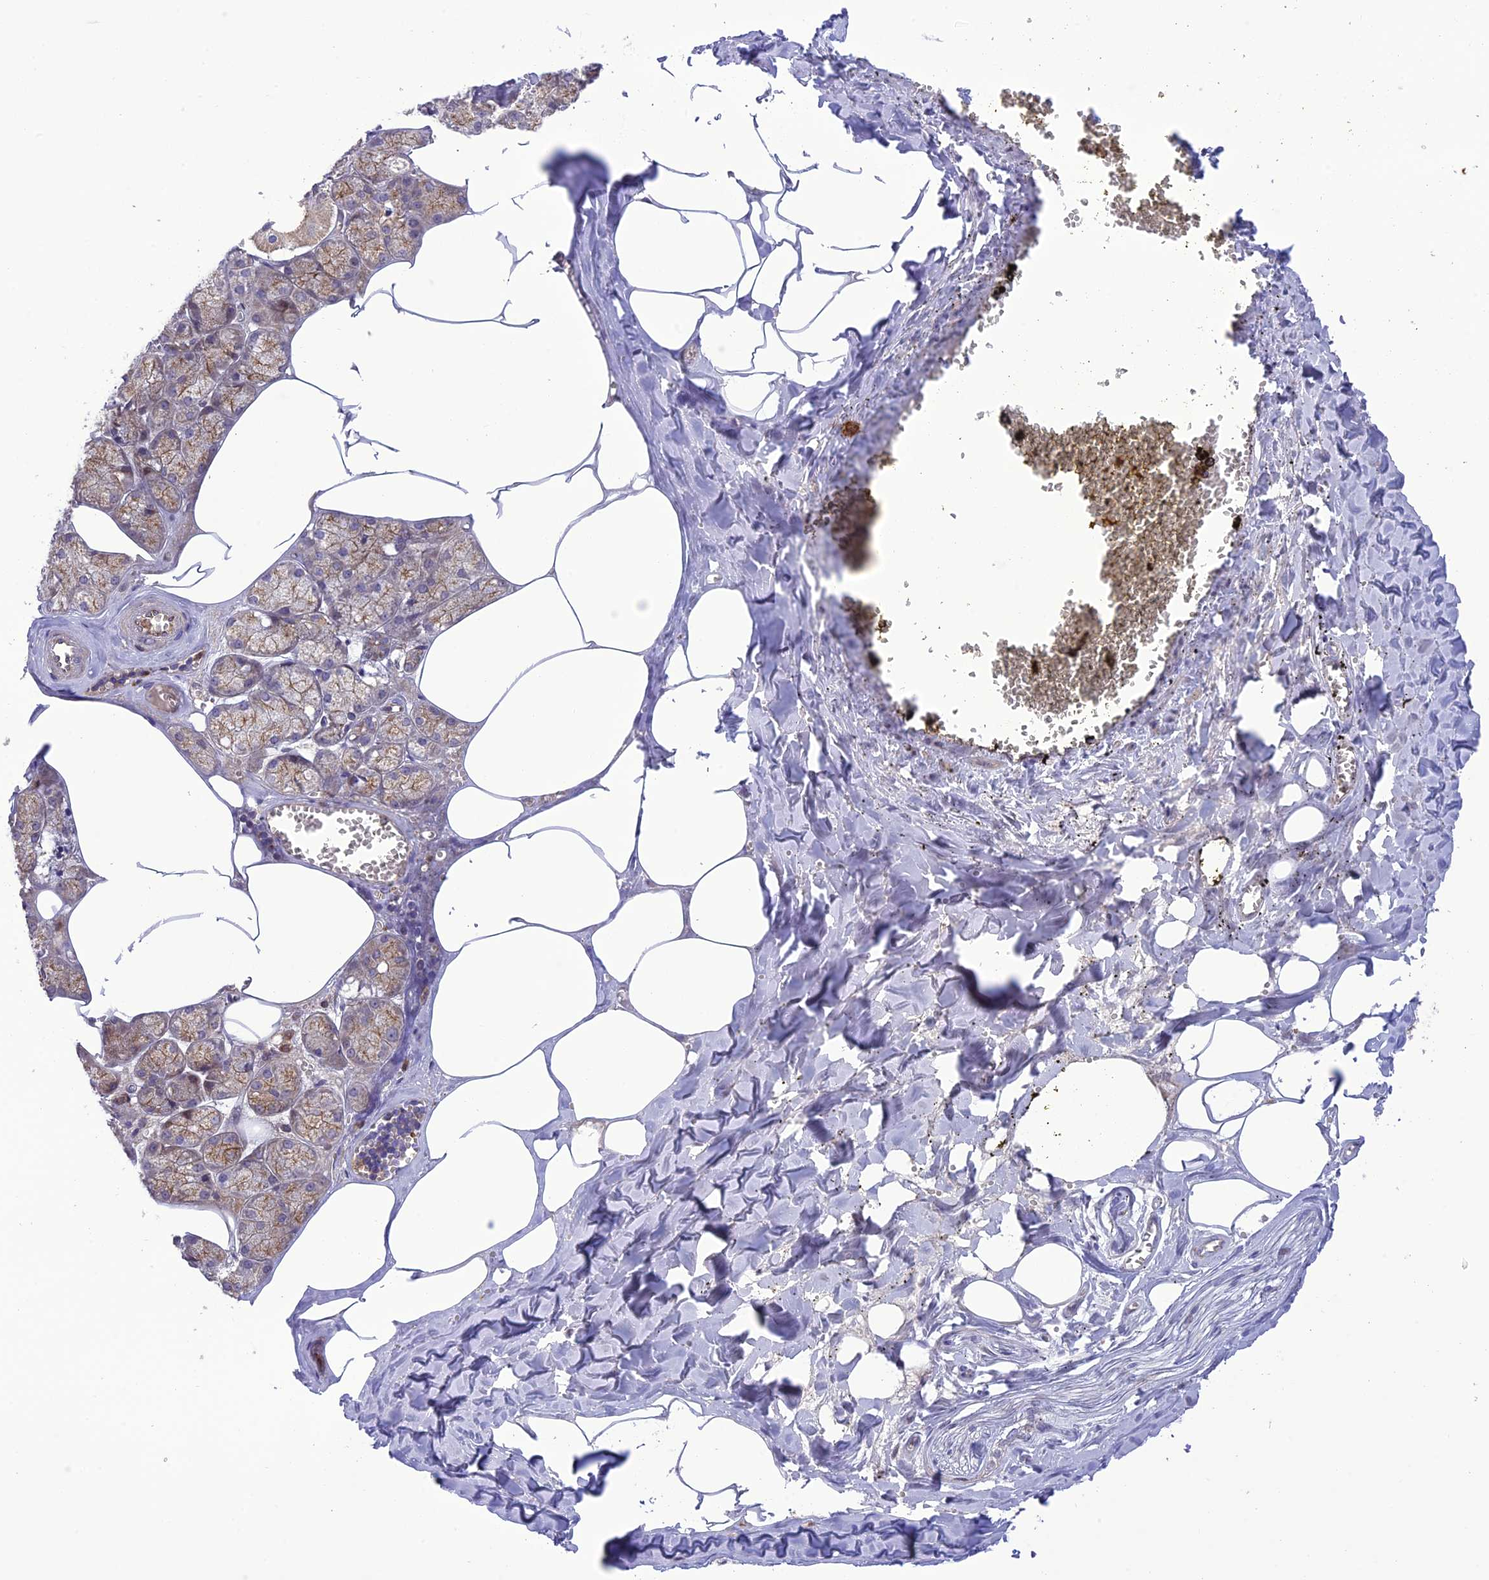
{"staining": {"intensity": "moderate", "quantity": ">75%", "location": "cytoplasmic/membranous"}, "tissue": "salivary gland", "cell_type": "Glandular cells", "image_type": "normal", "snomed": [{"axis": "morphology", "description": "Normal tissue, NOS"}, {"axis": "topography", "description": "Salivary gland"}], "caption": "DAB (3,3'-diaminobenzidine) immunohistochemical staining of normal salivary gland shows moderate cytoplasmic/membranous protein expression in approximately >75% of glandular cells.", "gene": "JMY", "patient": {"sex": "male", "age": 62}}